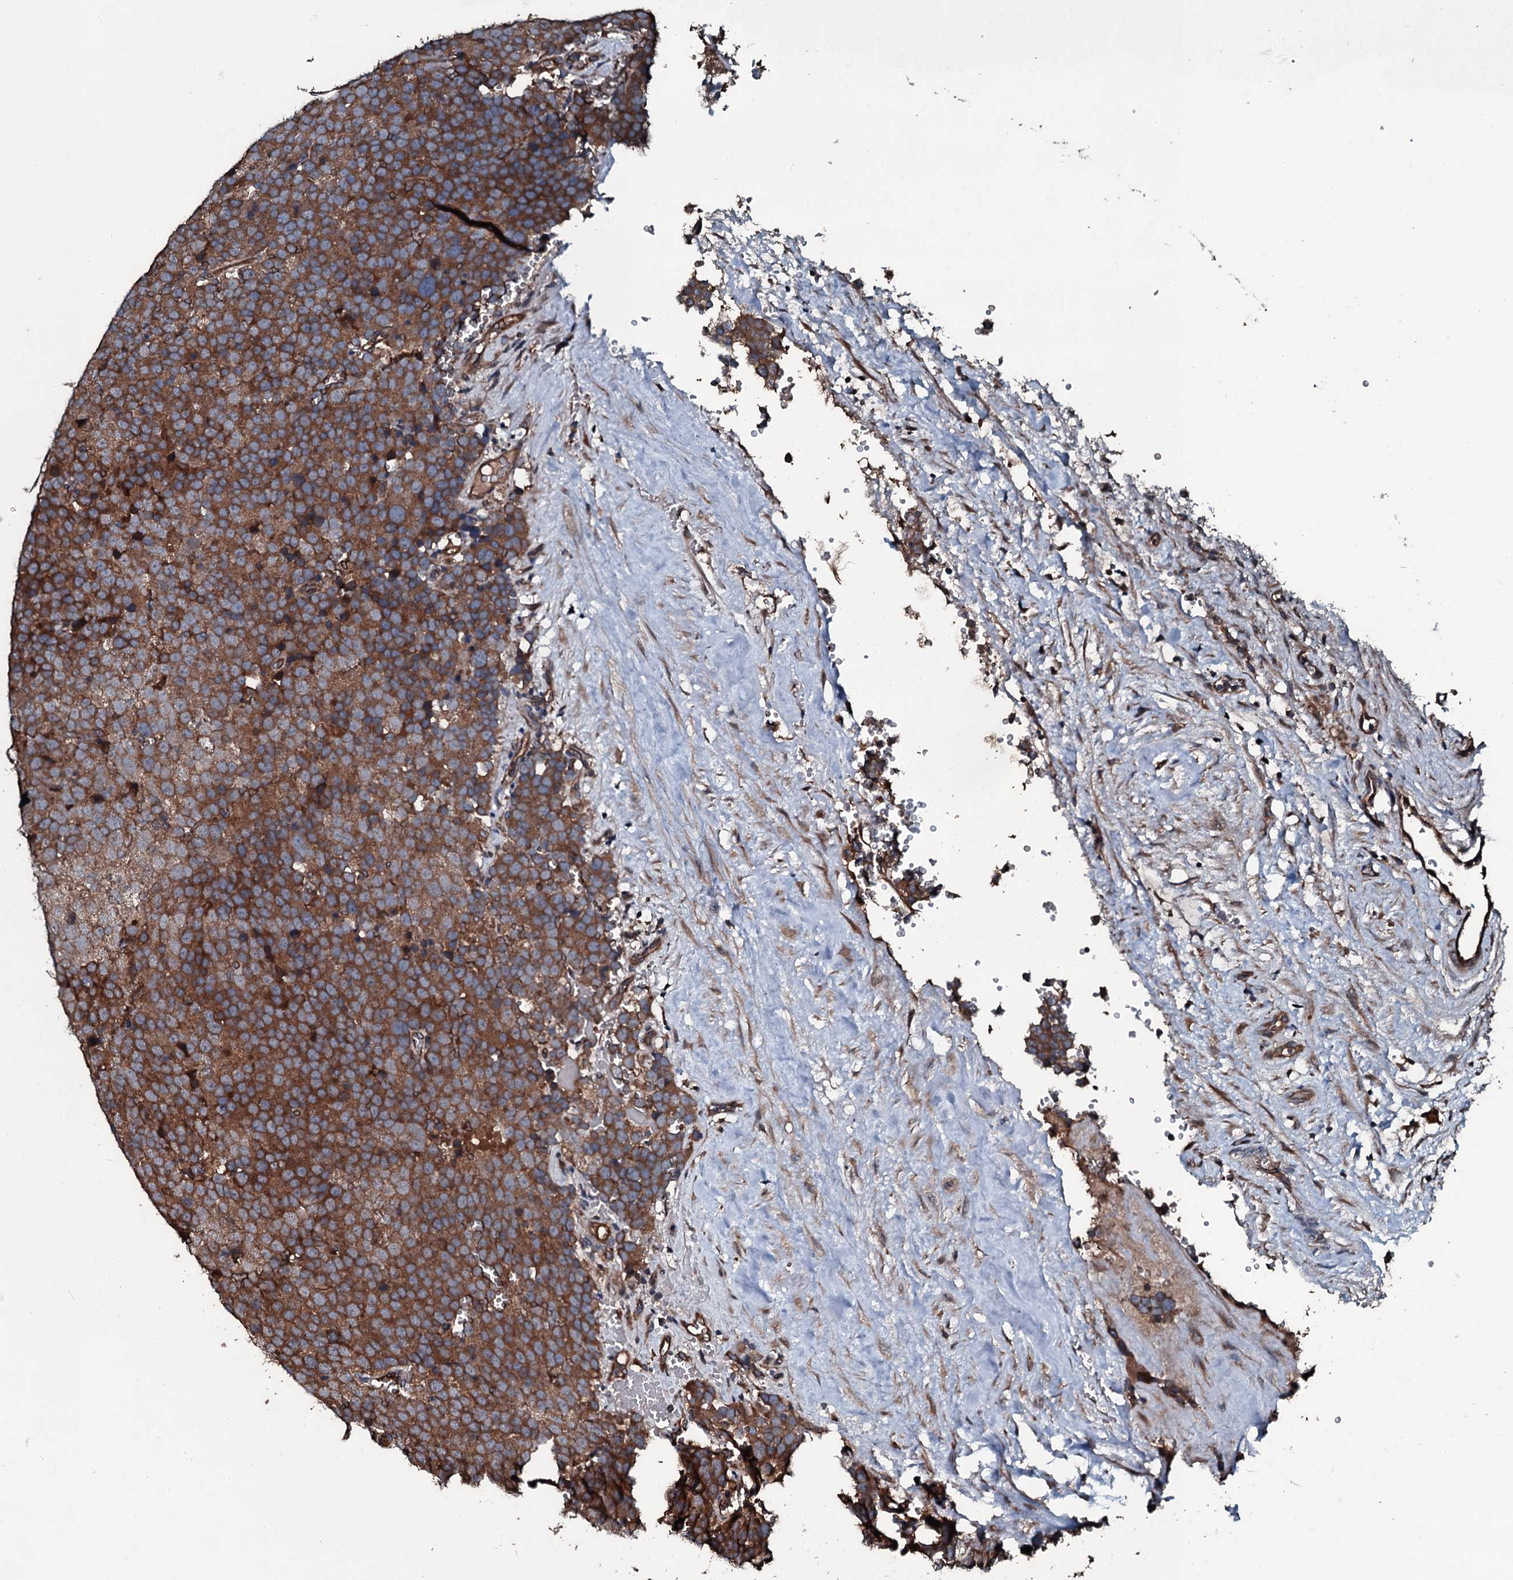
{"staining": {"intensity": "strong", "quantity": ">75%", "location": "cytoplasmic/membranous"}, "tissue": "testis cancer", "cell_type": "Tumor cells", "image_type": "cancer", "snomed": [{"axis": "morphology", "description": "Seminoma, NOS"}, {"axis": "topography", "description": "Testis"}], "caption": "A high-resolution micrograph shows IHC staining of testis cancer (seminoma), which reveals strong cytoplasmic/membranous expression in about >75% of tumor cells. Nuclei are stained in blue.", "gene": "AARS1", "patient": {"sex": "male", "age": 71}}